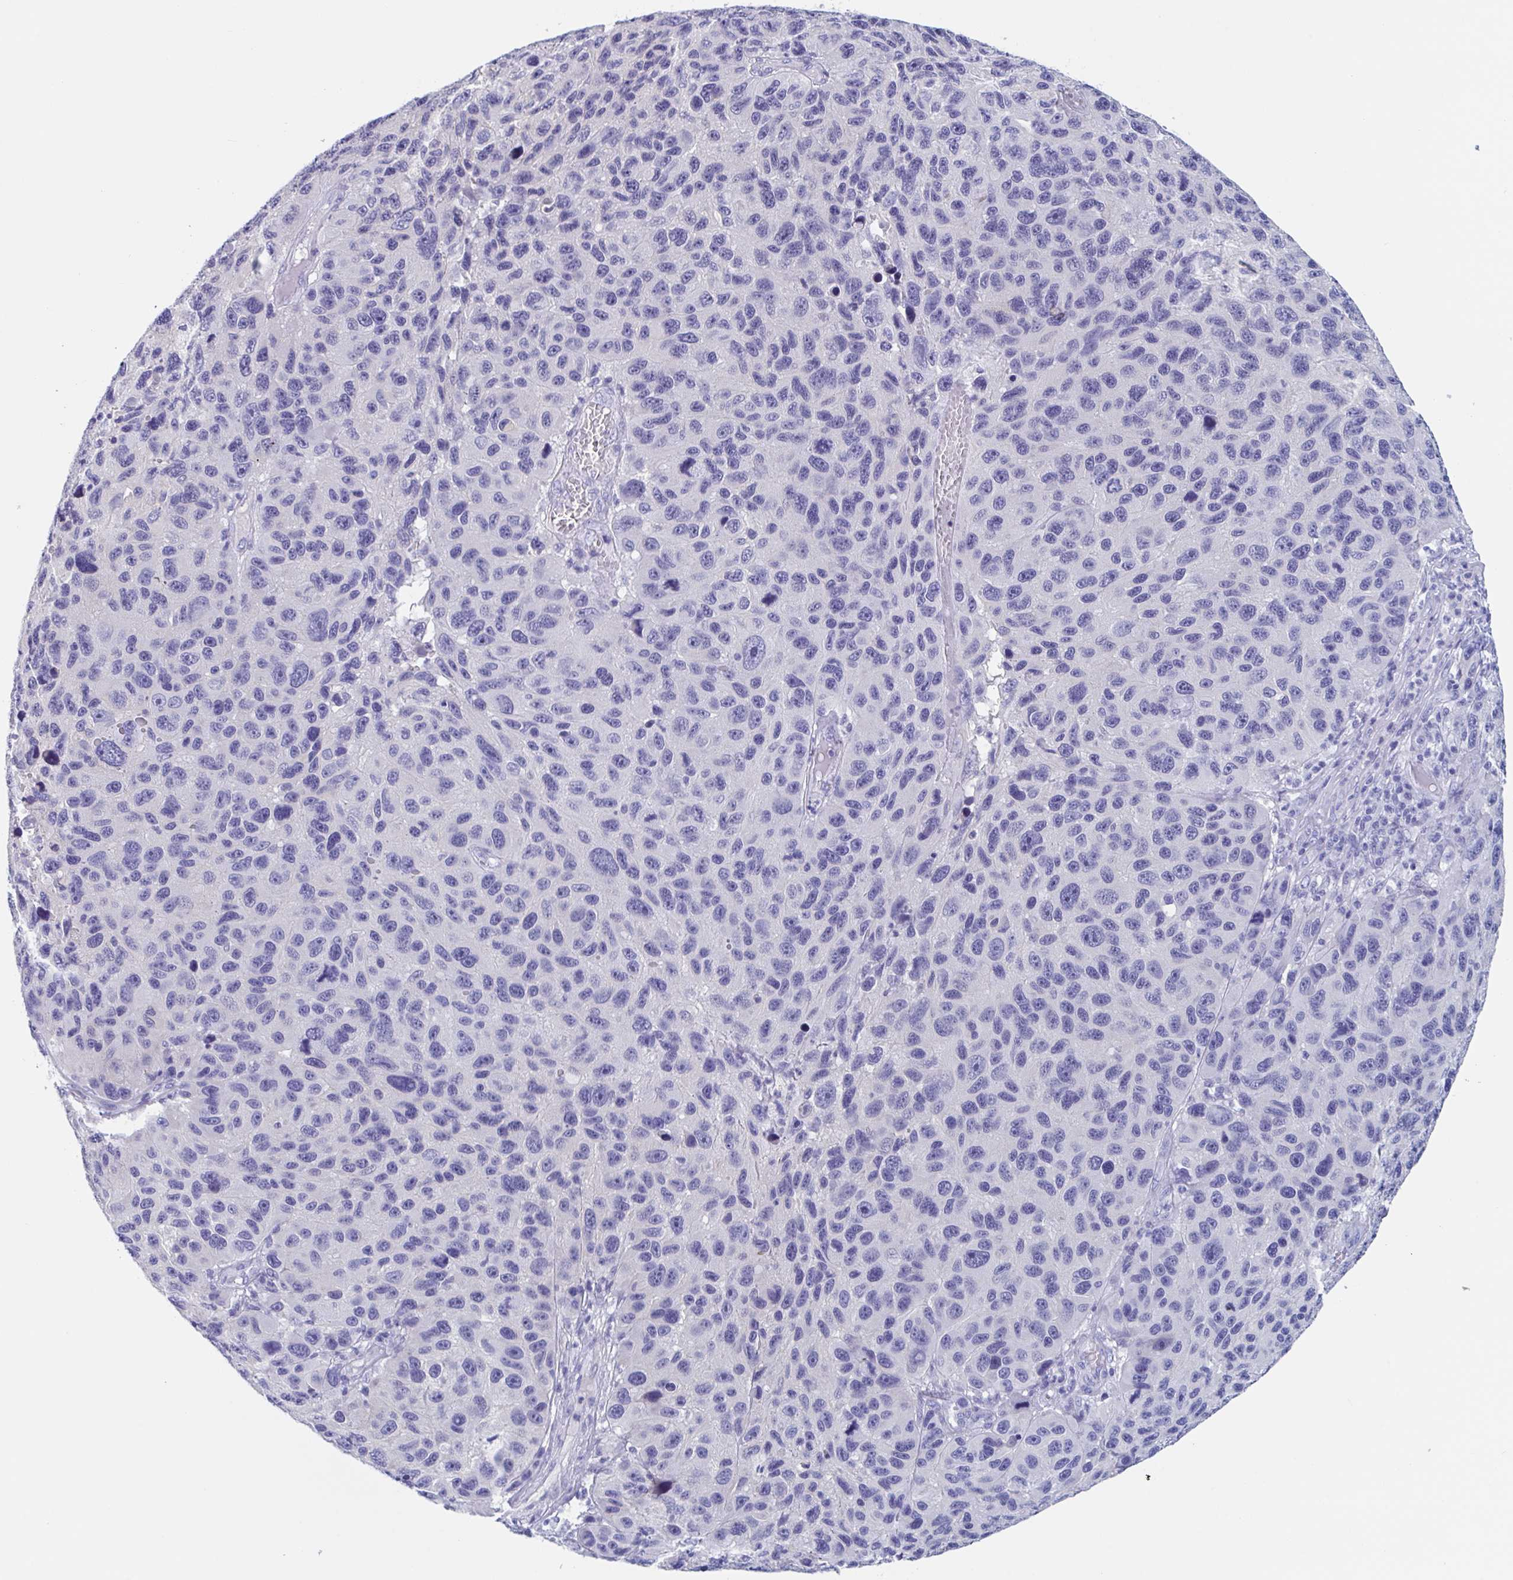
{"staining": {"intensity": "negative", "quantity": "none", "location": "none"}, "tissue": "melanoma", "cell_type": "Tumor cells", "image_type": "cancer", "snomed": [{"axis": "morphology", "description": "Malignant melanoma, NOS"}, {"axis": "topography", "description": "Skin"}], "caption": "A photomicrograph of human malignant melanoma is negative for staining in tumor cells.", "gene": "ZPBP", "patient": {"sex": "male", "age": 53}}